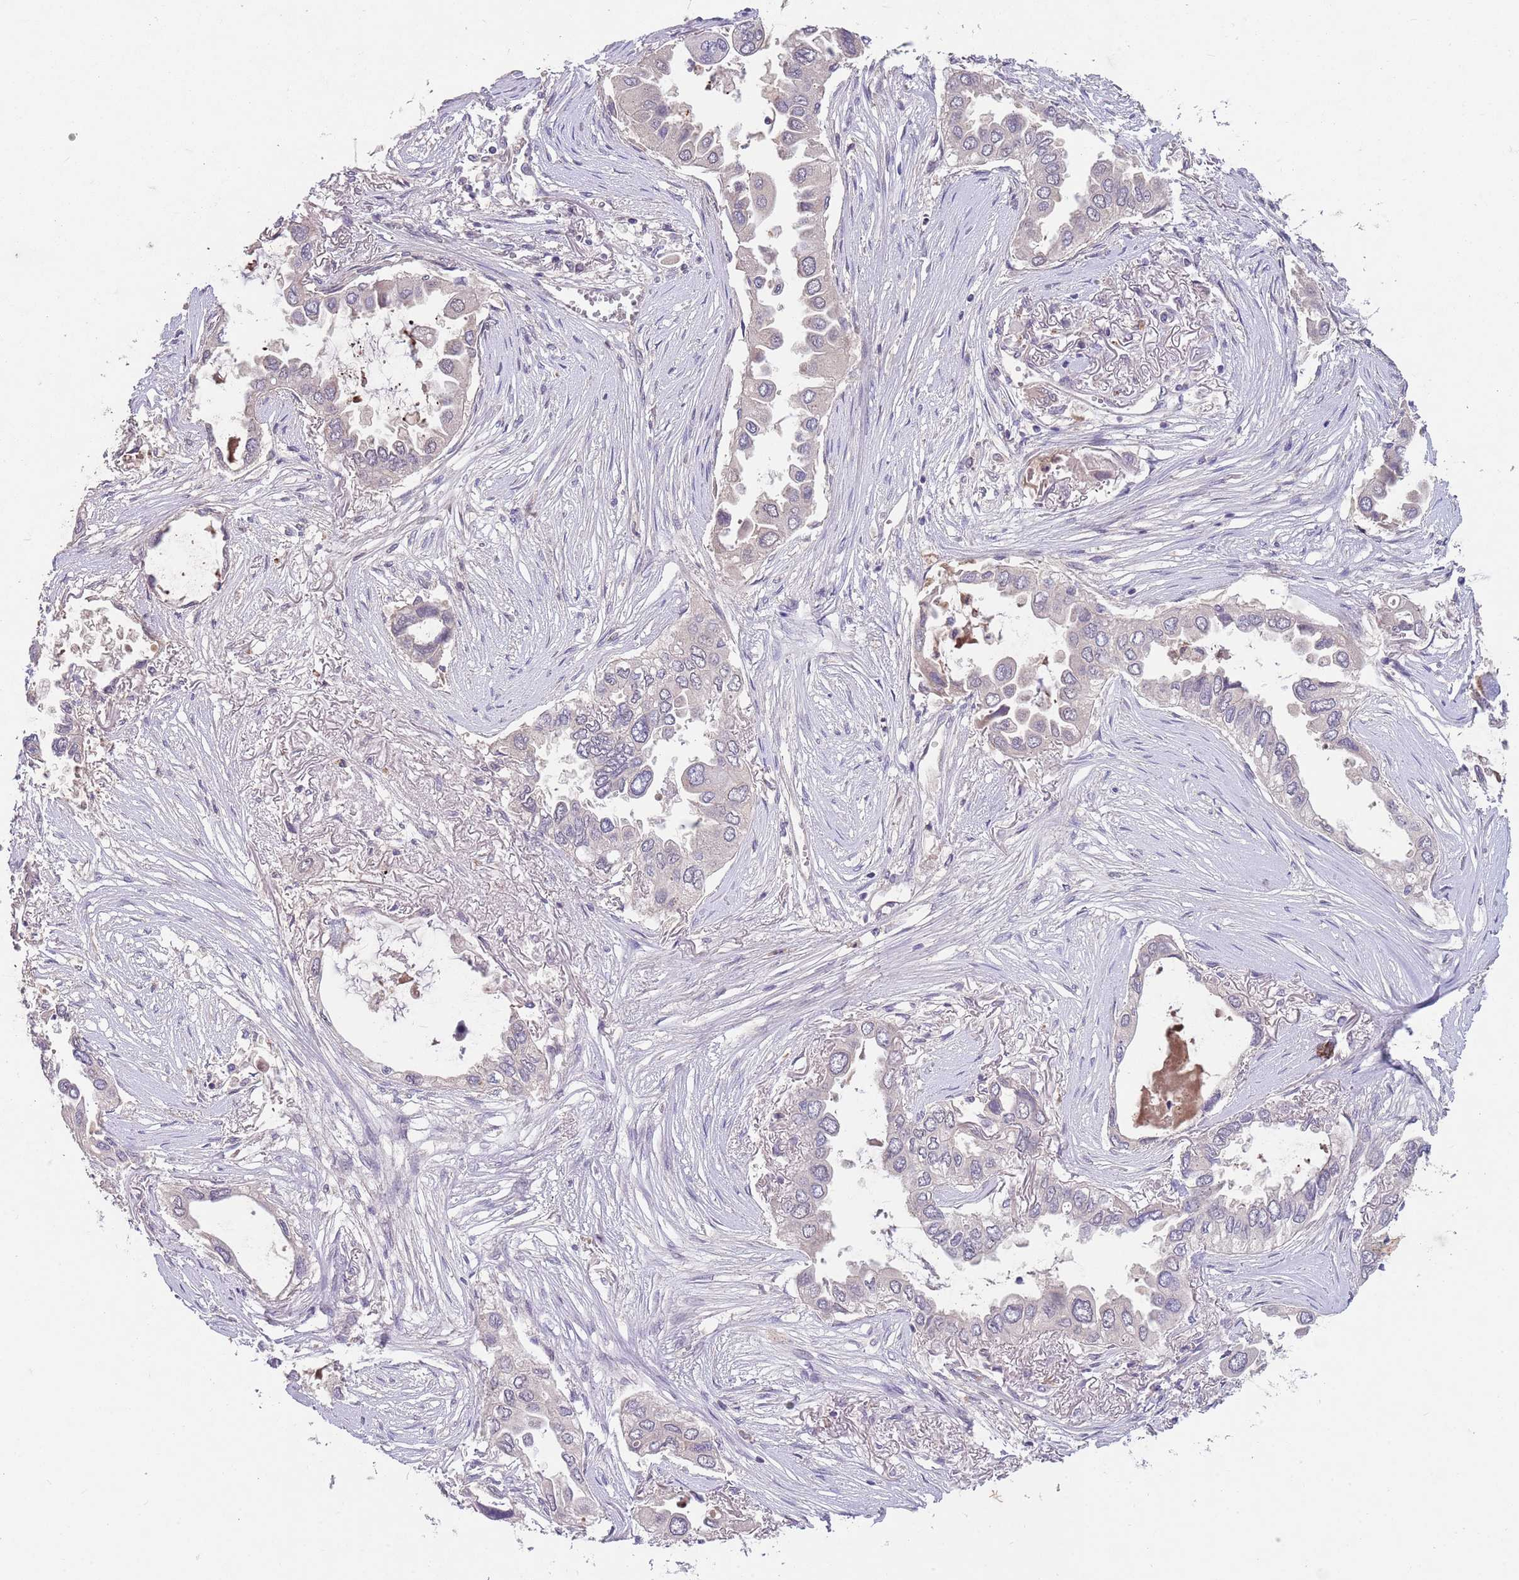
{"staining": {"intensity": "negative", "quantity": "none", "location": "none"}, "tissue": "lung cancer", "cell_type": "Tumor cells", "image_type": "cancer", "snomed": [{"axis": "morphology", "description": "Adenocarcinoma, NOS"}, {"axis": "topography", "description": "Lung"}], "caption": "Protein analysis of lung cancer reveals no significant positivity in tumor cells. (DAB IHC visualized using brightfield microscopy, high magnification).", "gene": "MEI1", "patient": {"sex": "female", "age": 76}}